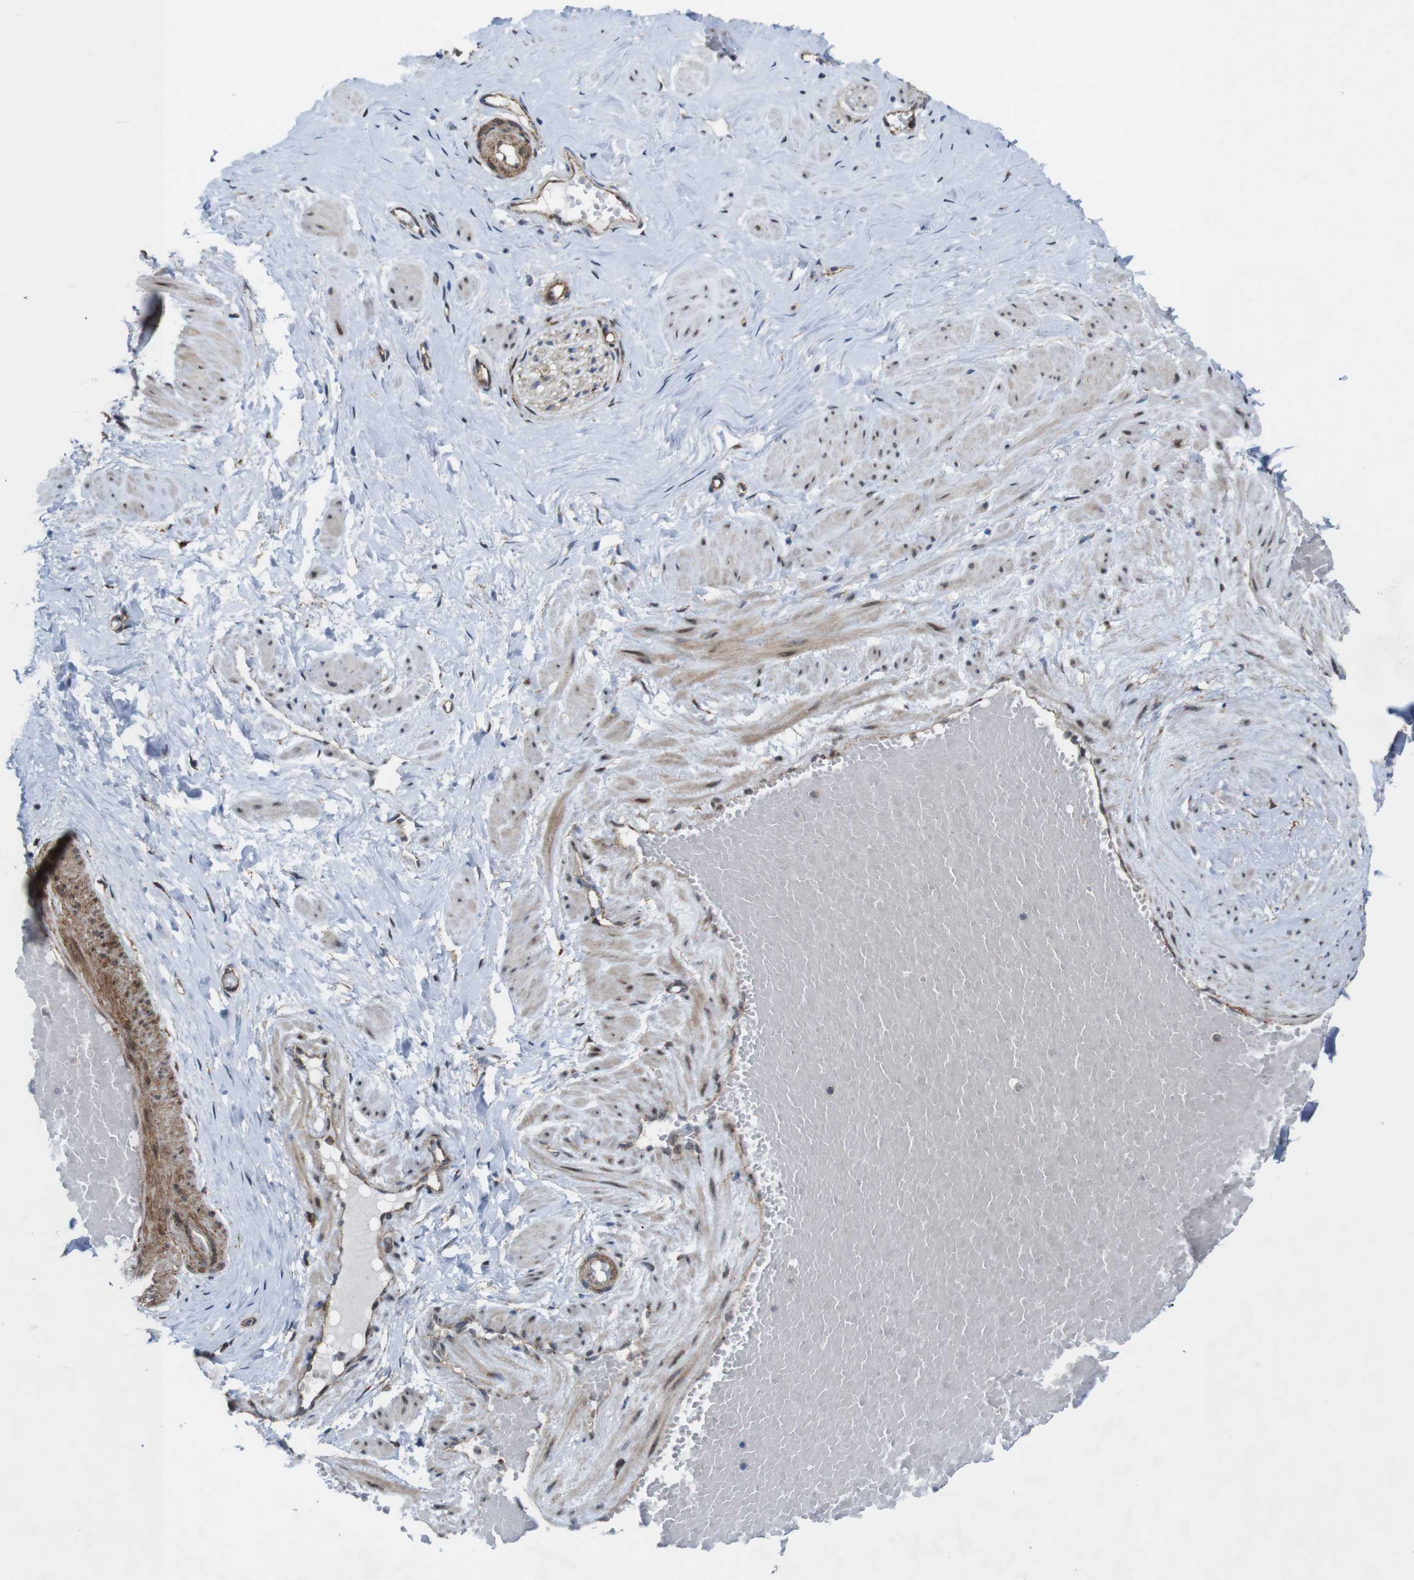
{"staining": {"intensity": "weak", "quantity": "25%-75%", "location": "cytoplasmic/membranous"}, "tissue": "adipose tissue", "cell_type": "Adipocytes", "image_type": "normal", "snomed": [{"axis": "morphology", "description": "Normal tissue, NOS"}, {"axis": "topography", "description": "Soft tissue"}, {"axis": "topography", "description": "Vascular tissue"}], "caption": "A high-resolution image shows immunohistochemistry staining of normal adipose tissue, which shows weak cytoplasmic/membranous staining in about 25%-75% of adipocytes.", "gene": "PTGER4", "patient": {"sex": "female", "age": 35}}